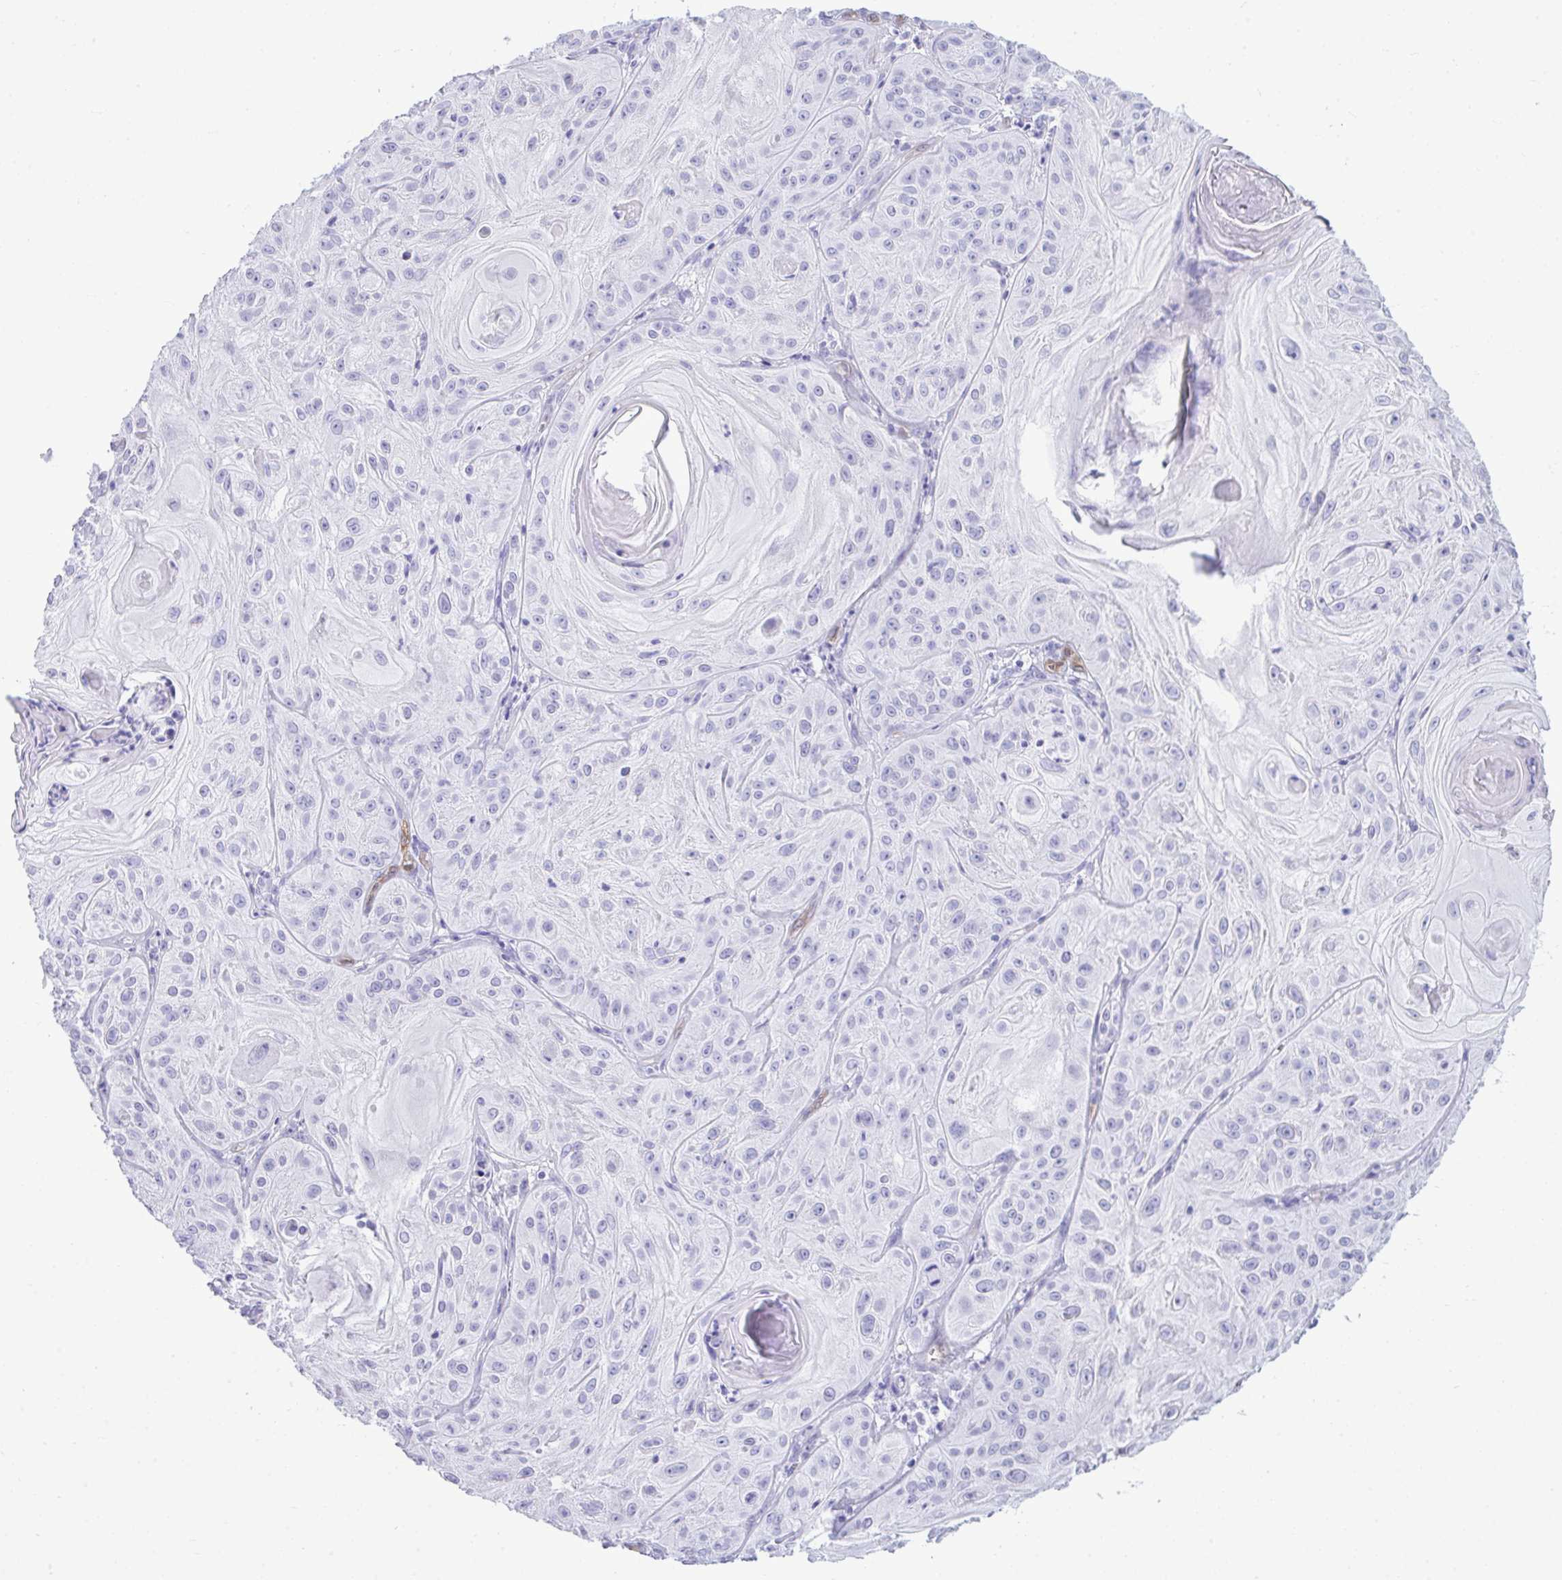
{"staining": {"intensity": "negative", "quantity": "none", "location": "none"}, "tissue": "skin cancer", "cell_type": "Tumor cells", "image_type": "cancer", "snomed": [{"axis": "morphology", "description": "Squamous cell carcinoma, NOS"}, {"axis": "topography", "description": "Skin"}], "caption": "There is no significant expression in tumor cells of squamous cell carcinoma (skin).", "gene": "LIMS2", "patient": {"sex": "male", "age": 85}}